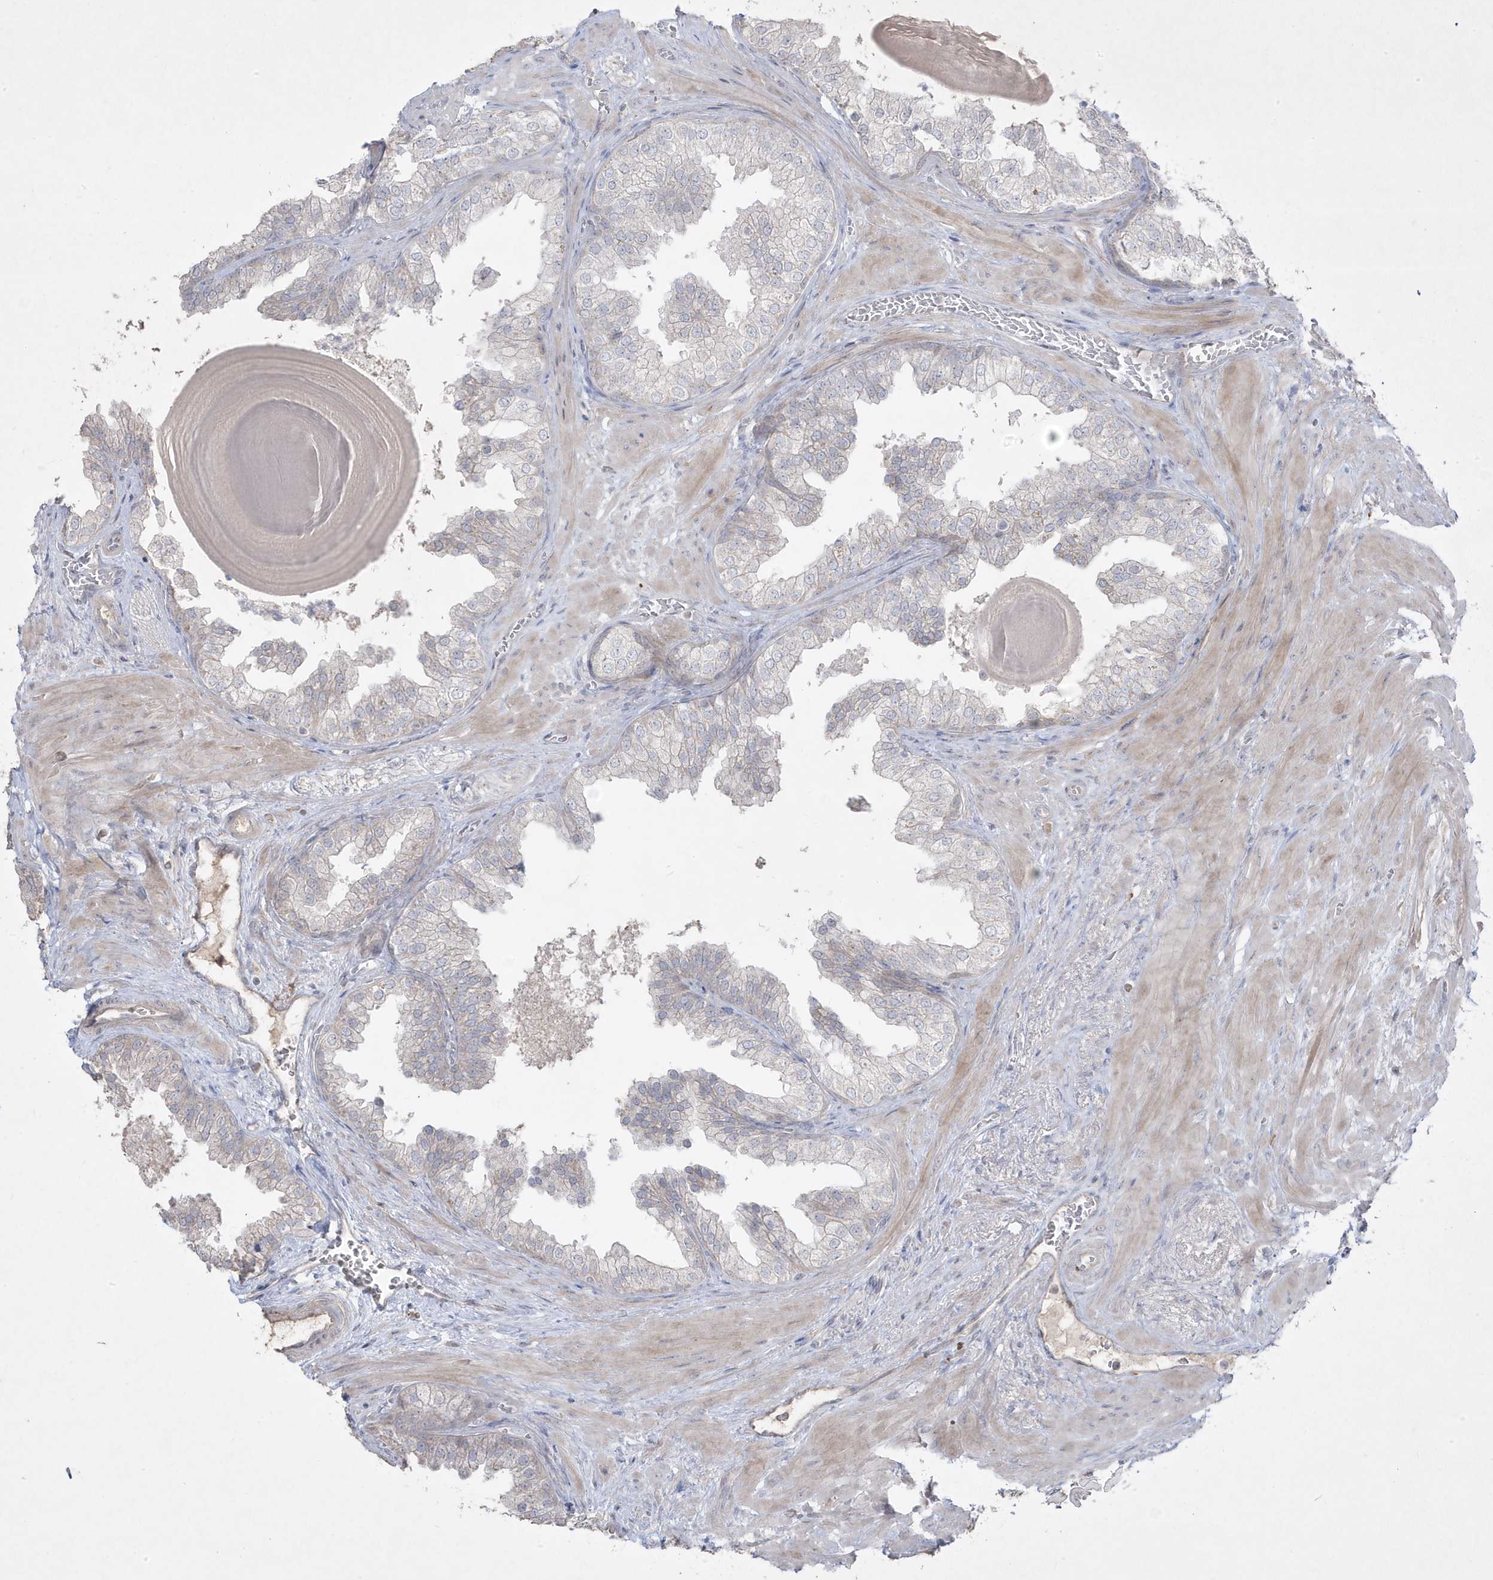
{"staining": {"intensity": "negative", "quantity": "none", "location": "none"}, "tissue": "prostate", "cell_type": "Glandular cells", "image_type": "normal", "snomed": [{"axis": "morphology", "description": "Normal tissue, NOS"}, {"axis": "topography", "description": "Prostate"}], "caption": "A high-resolution image shows immunohistochemistry (IHC) staining of normal prostate, which displays no significant expression in glandular cells.", "gene": "RGL4", "patient": {"sex": "male", "age": 48}}